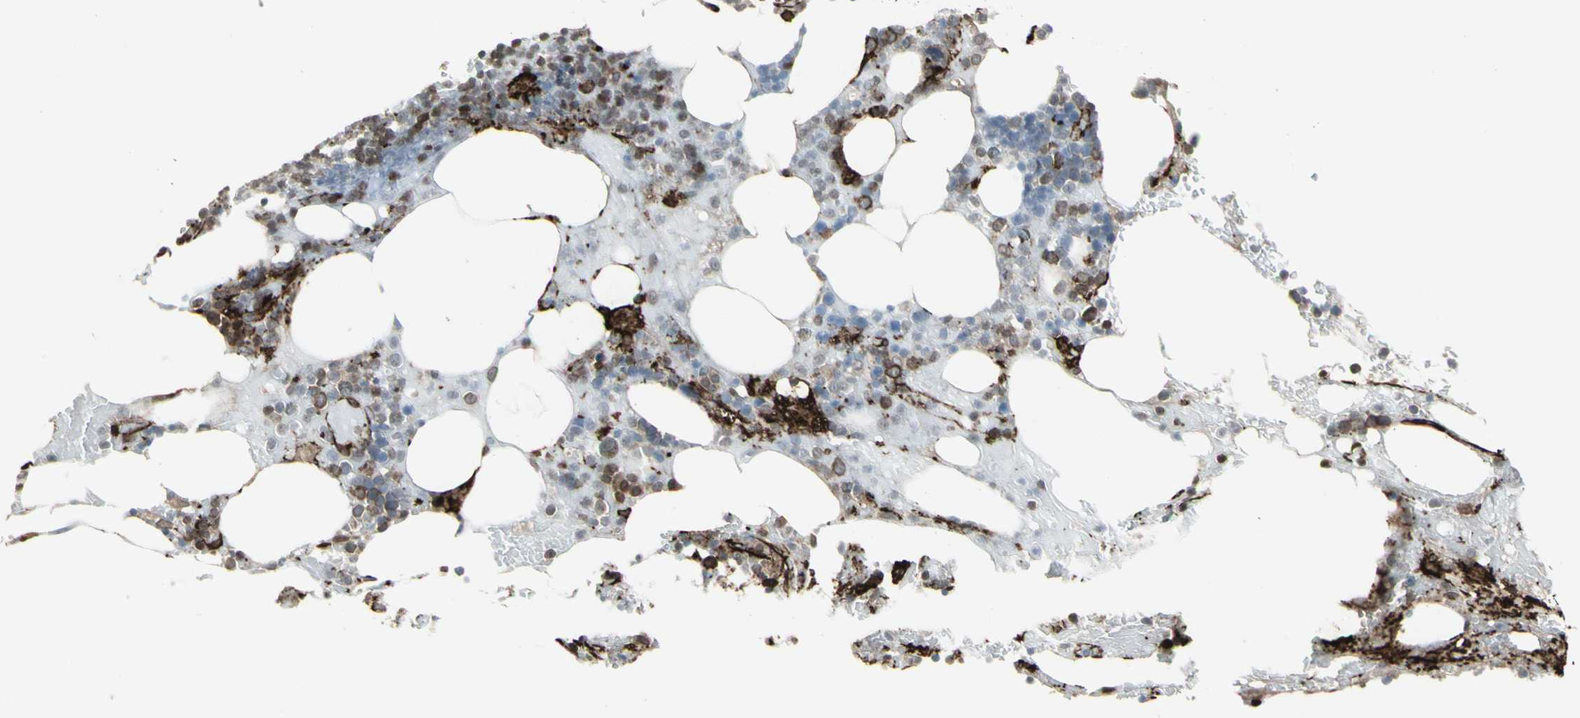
{"staining": {"intensity": "moderate", "quantity": "25%-75%", "location": "cytoplasmic/membranous,nuclear"}, "tissue": "bone marrow", "cell_type": "Hematopoietic cells", "image_type": "normal", "snomed": [{"axis": "morphology", "description": "Normal tissue, NOS"}, {"axis": "topography", "description": "Bone marrow"}], "caption": "Immunohistochemistry of normal bone marrow displays medium levels of moderate cytoplasmic/membranous,nuclear staining in approximately 25%-75% of hematopoietic cells. (brown staining indicates protein expression, while blue staining denotes nuclei).", "gene": "DTX3L", "patient": {"sex": "female", "age": 73}}